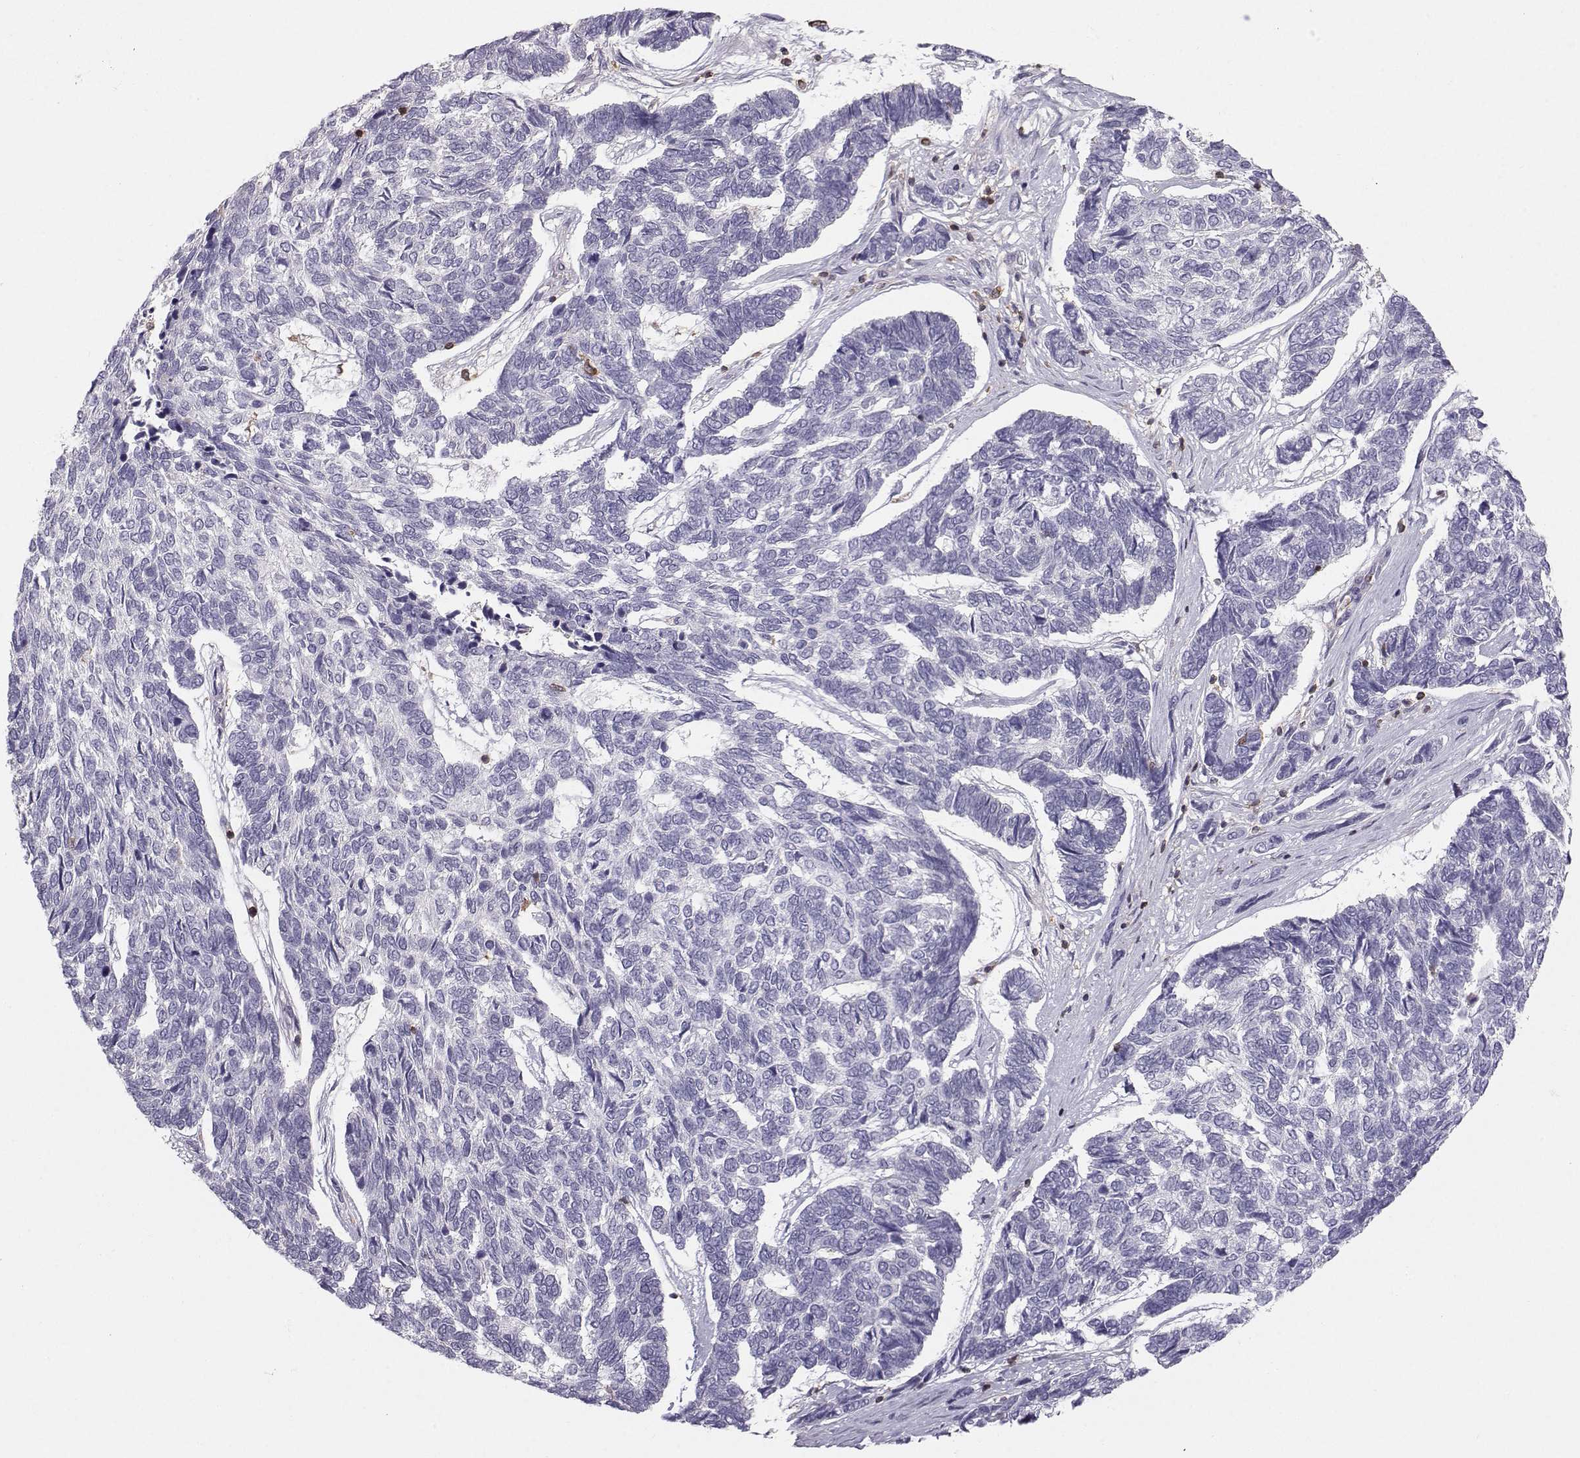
{"staining": {"intensity": "negative", "quantity": "none", "location": "none"}, "tissue": "skin cancer", "cell_type": "Tumor cells", "image_type": "cancer", "snomed": [{"axis": "morphology", "description": "Basal cell carcinoma"}, {"axis": "topography", "description": "Skin"}], "caption": "Basal cell carcinoma (skin) was stained to show a protein in brown. There is no significant positivity in tumor cells.", "gene": "ZBTB32", "patient": {"sex": "female", "age": 65}}